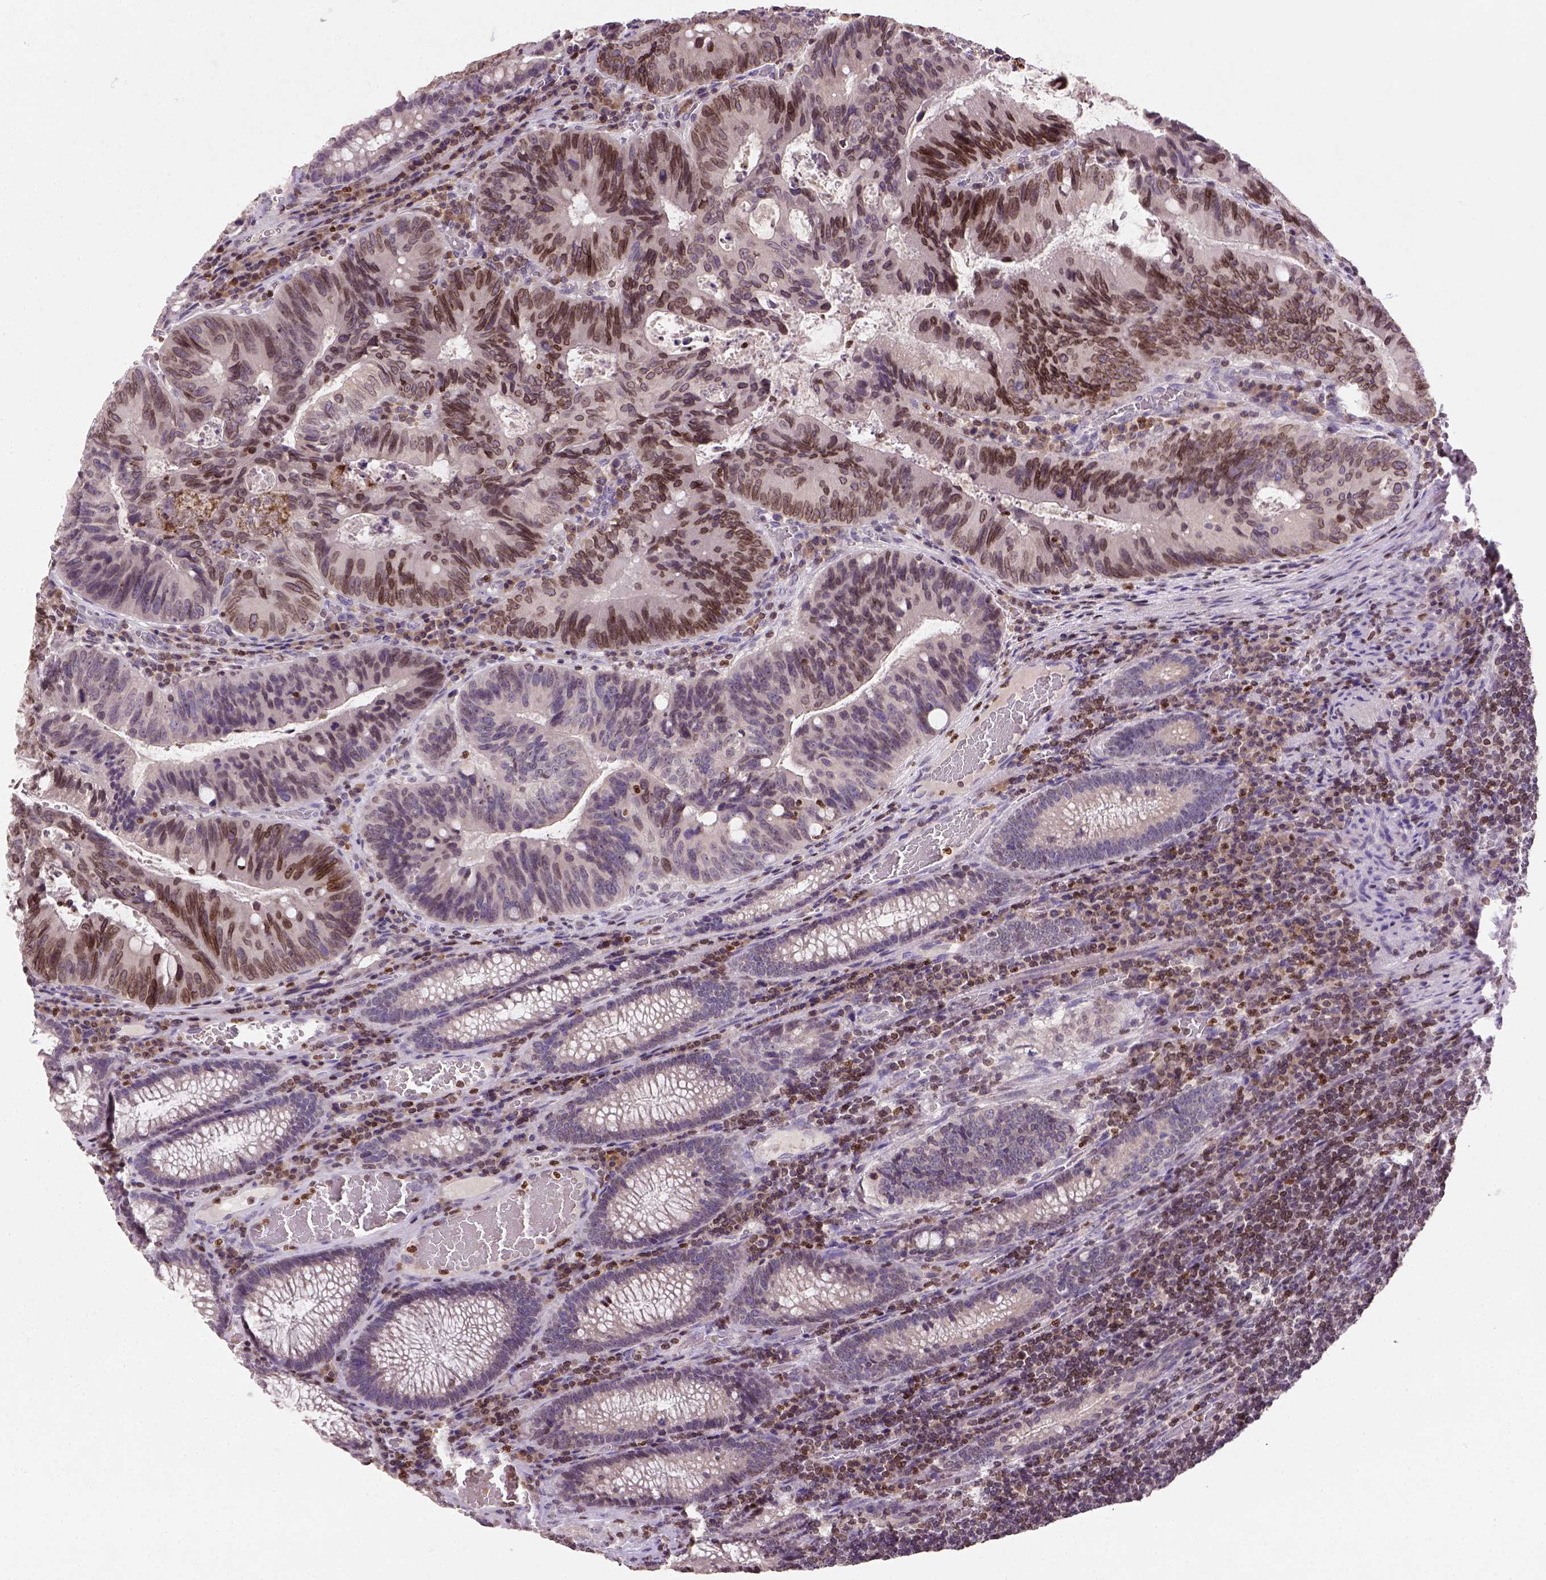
{"staining": {"intensity": "strong", "quantity": "<25%", "location": "cytoplasmic/membranous,nuclear"}, "tissue": "colorectal cancer", "cell_type": "Tumor cells", "image_type": "cancer", "snomed": [{"axis": "morphology", "description": "Adenocarcinoma, NOS"}, {"axis": "topography", "description": "Colon"}], "caption": "Approximately <25% of tumor cells in human adenocarcinoma (colorectal) demonstrate strong cytoplasmic/membranous and nuclear protein expression as visualized by brown immunohistochemical staining.", "gene": "NUDT3", "patient": {"sex": "male", "age": 67}}